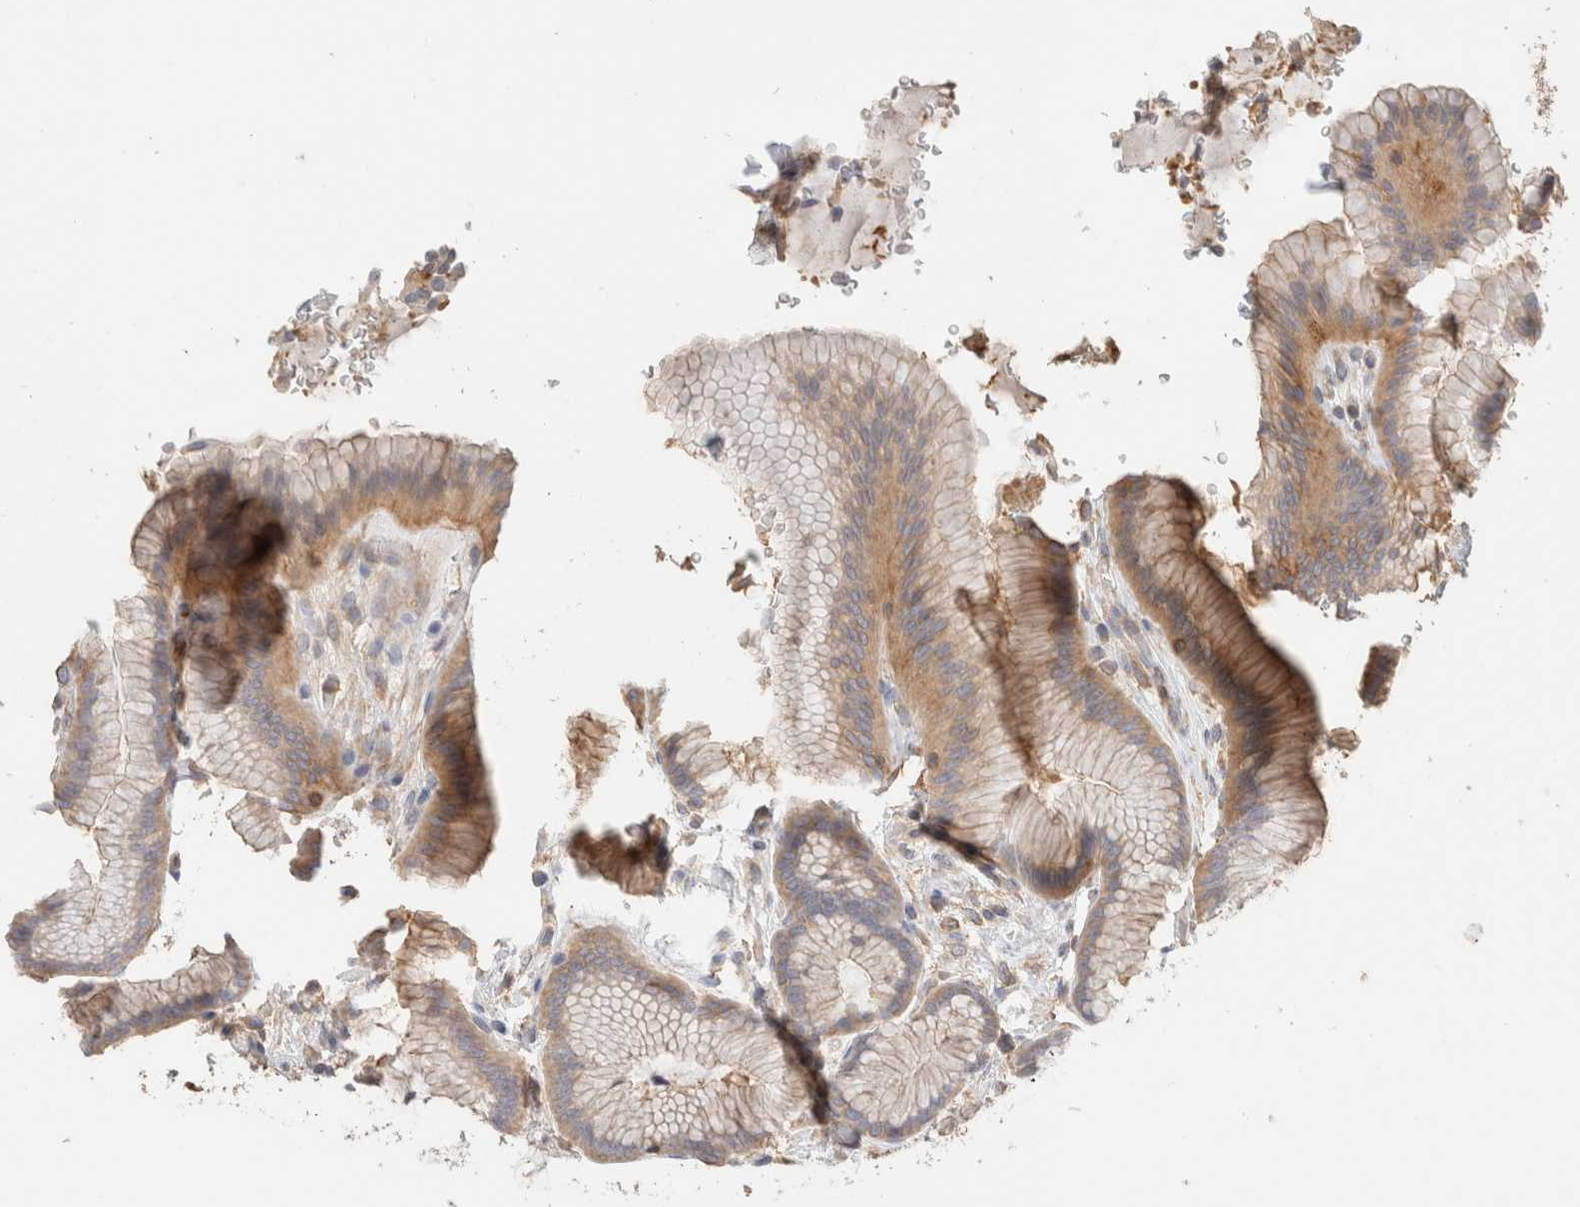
{"staining": {"intensity": "weak", "quantity": "25%-75%", "location": "cytoplasmic/membranous"}, "tissue": "stomach", "cell_type": "Glandular cells", "image_type": "normal", "snomed": [{"axis": "morphology", "description": "Normal tissue, NOS"}, {"axis": "topography", "description": "Stomach"}], "caption": "Protein expression analysis of benign stomach displays weak cytoplasmic/membranous positivity in about 25%-75% of glandular cells.", "gene": "CFAP418", "patient": {"sex": "male", "age": 42}}